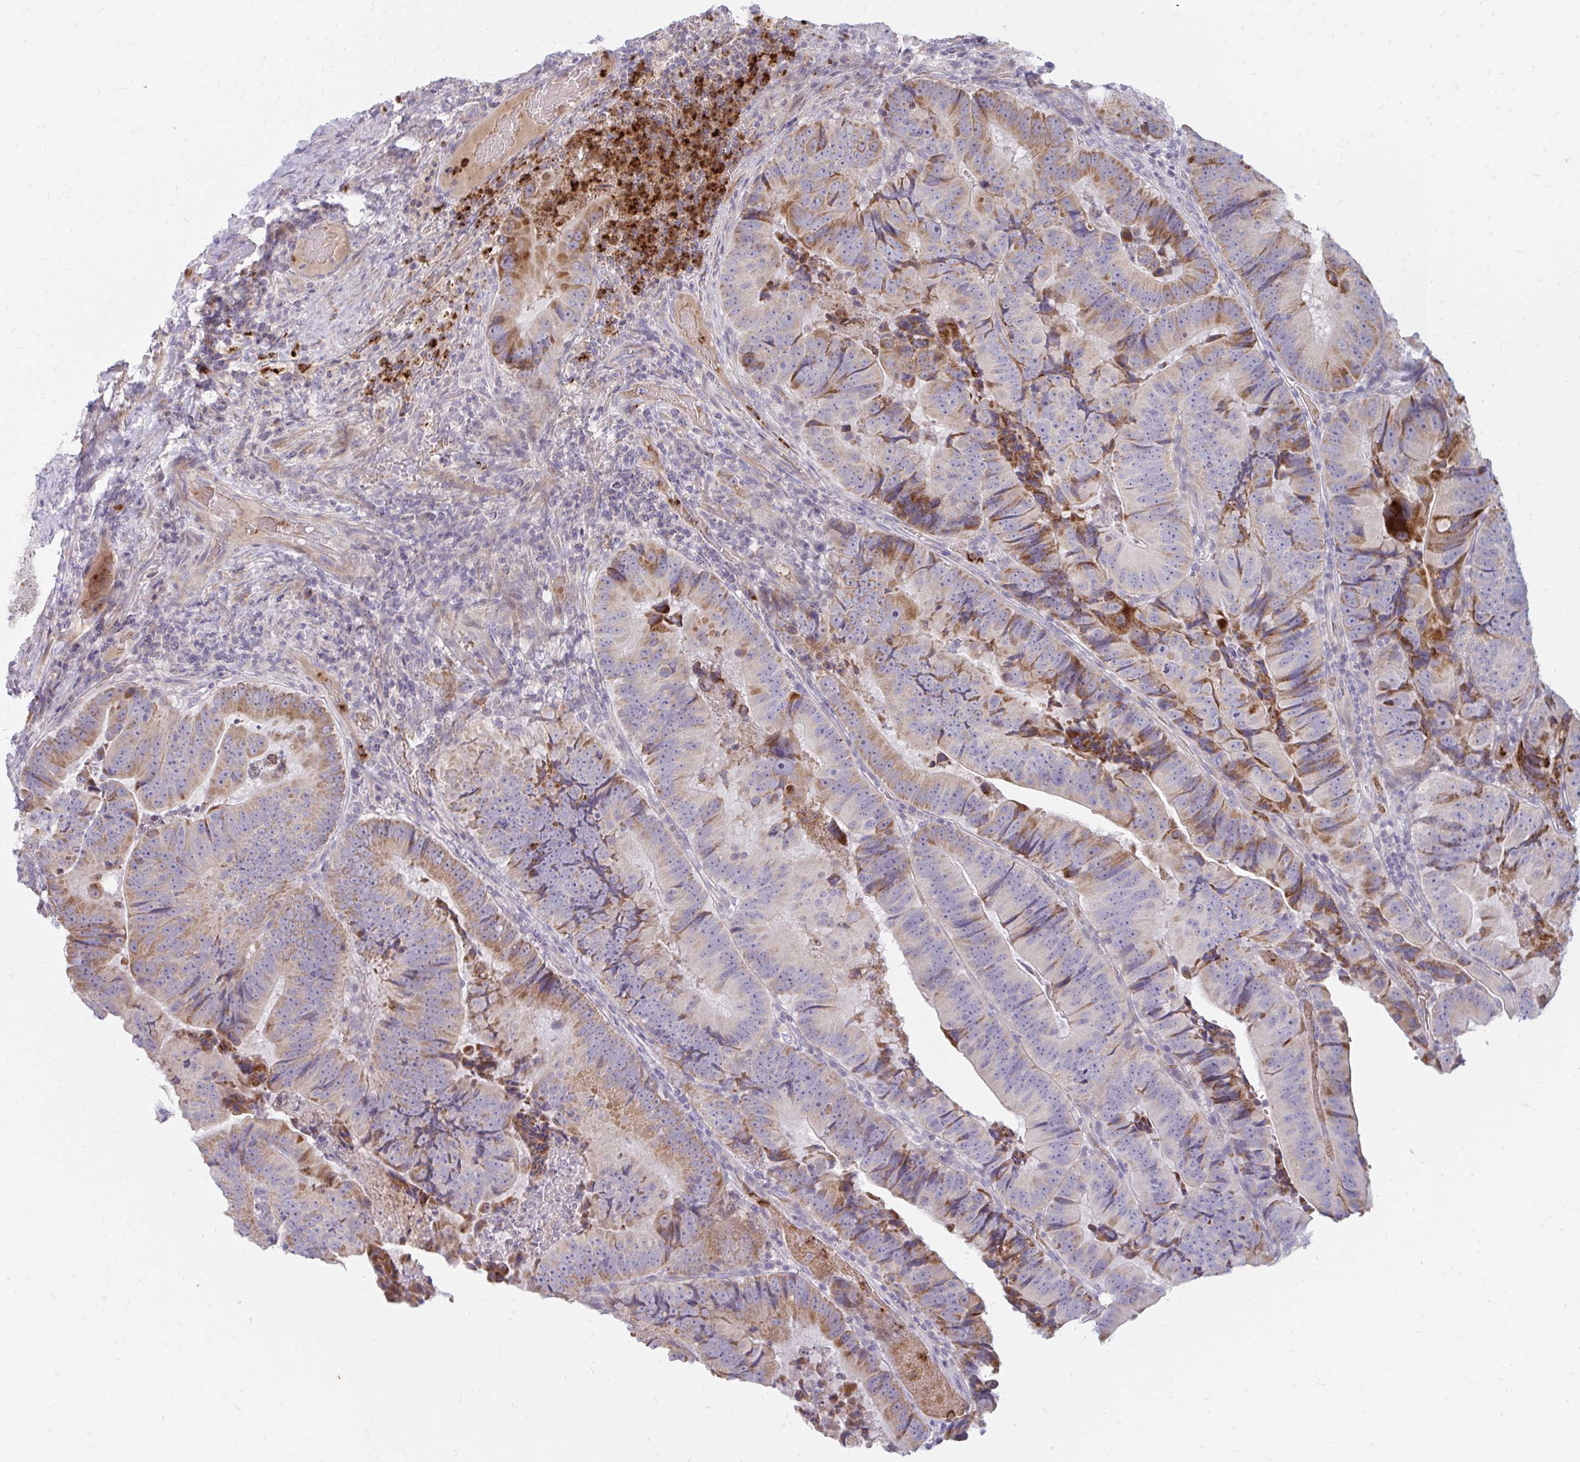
{"staining": {"intensity": "moderate", "quantity": "25%-75%", "location": "cytoplasmic/membranous"}, "tissue": "colorectal cancer", "cell_type": "Tumor cells", "image_type": "cancer", "snomed": [{"axis": "morphology", "description": "Adenocarcinoma, NOS"}, {"axis": "topography", "description": "Colon"}], "caption": "Colorectal cancer (adenocarcinoma) stained with a brown dye demonstrates moderate cytoplasmic/membranous positive positivity in about 25%-75% of tumor cells.", "gene": "RAB33A", "patient": {"sex": "female", "age": 86}}